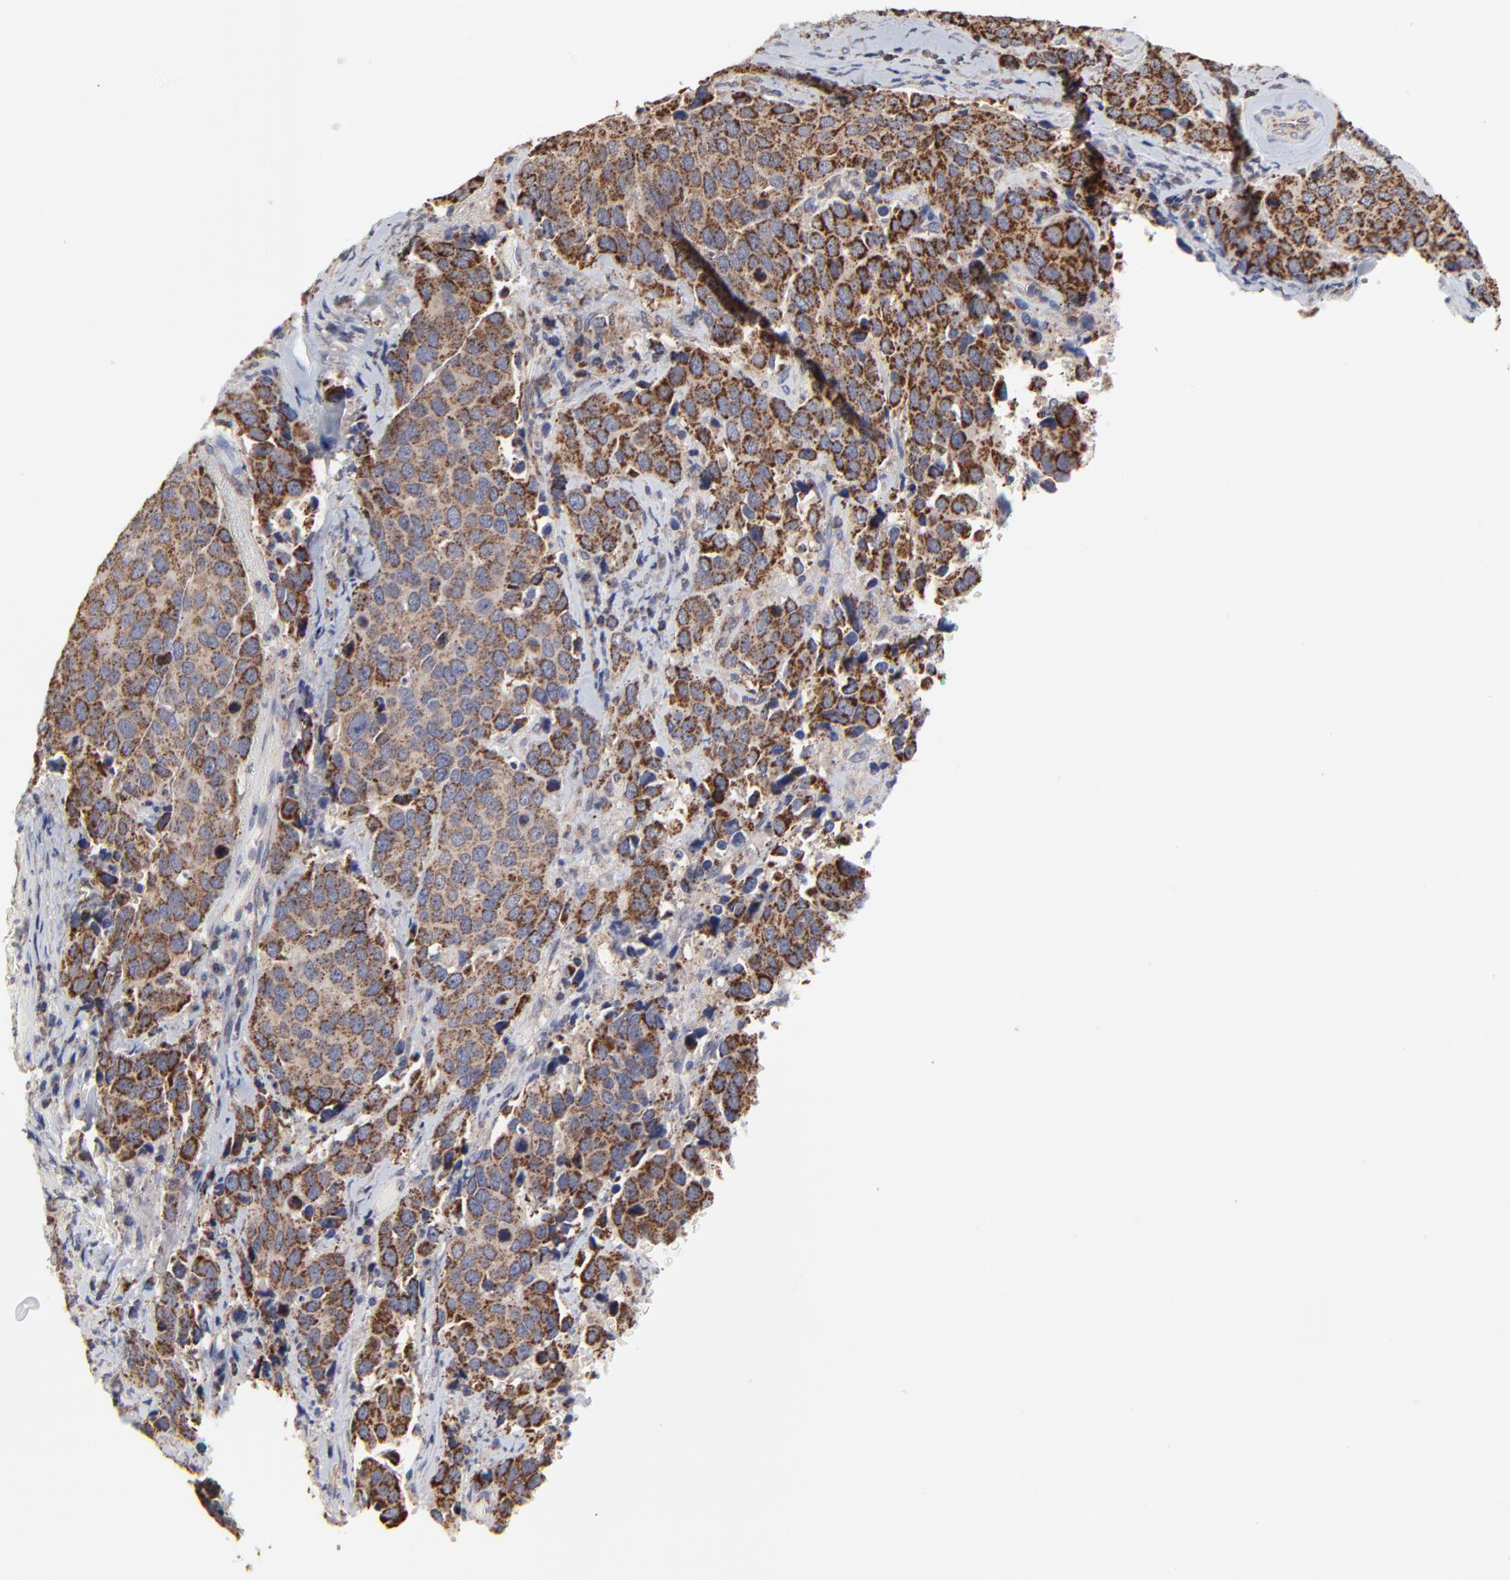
{"staining": {"intensity": "moderate", "quantity": ">75%", "location": "cytoplasmic/membranous"}, "tissue": "cervical cancer", "cell_type": "Tumor cells", "image_type": "cancer", "snomed": [{"axis": "morphology", "description": "Squamous cell carcinoma, NOS"}, {"axis": "topography", "description": "Cervix"}], "caption": "Brown immunohistochemical staining in human squamous cell carcinoma (cervical) demonstrates moderate cytoplasmic/membranous positivity in approximately >75% of tumor cells.", "gene": "ZNF550", "patient": {"sex": "female", "age": 54}}